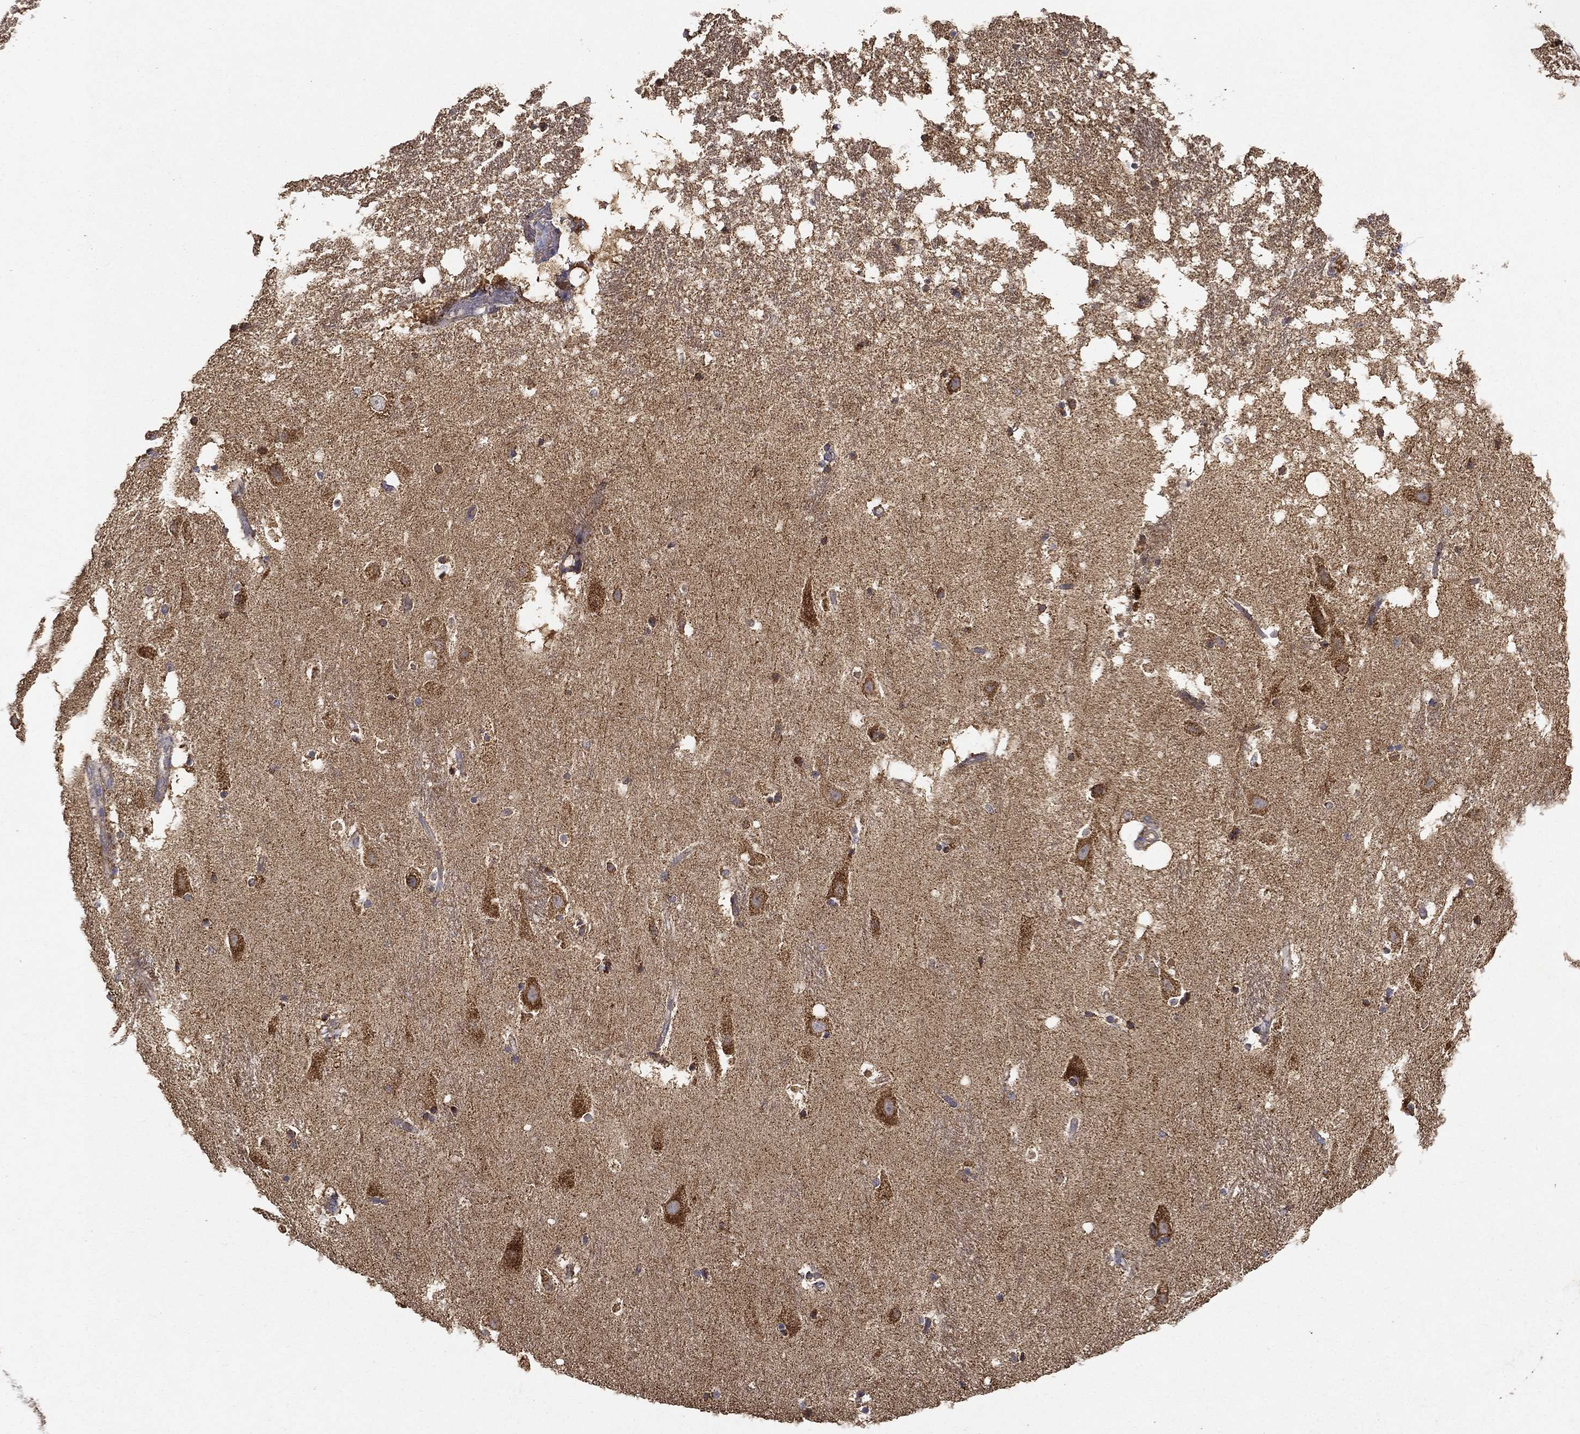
{"staining": {"intensity": "negative", "quantity": "none", "location": "none"}, "tissue": "hippocampus", "cell_type": "Glial cells", "image_type": "normal", "snomed": [{"axis": "morphology", "description": "Normal tissue, NOS"}, {"axis": "topography", "description": "Hippocampus"}], "caption": "The IHC image has no significant positivity in glial cells of hippocampus.", "gene": "MT", "patient": {"sex": "male", "age": 49}}